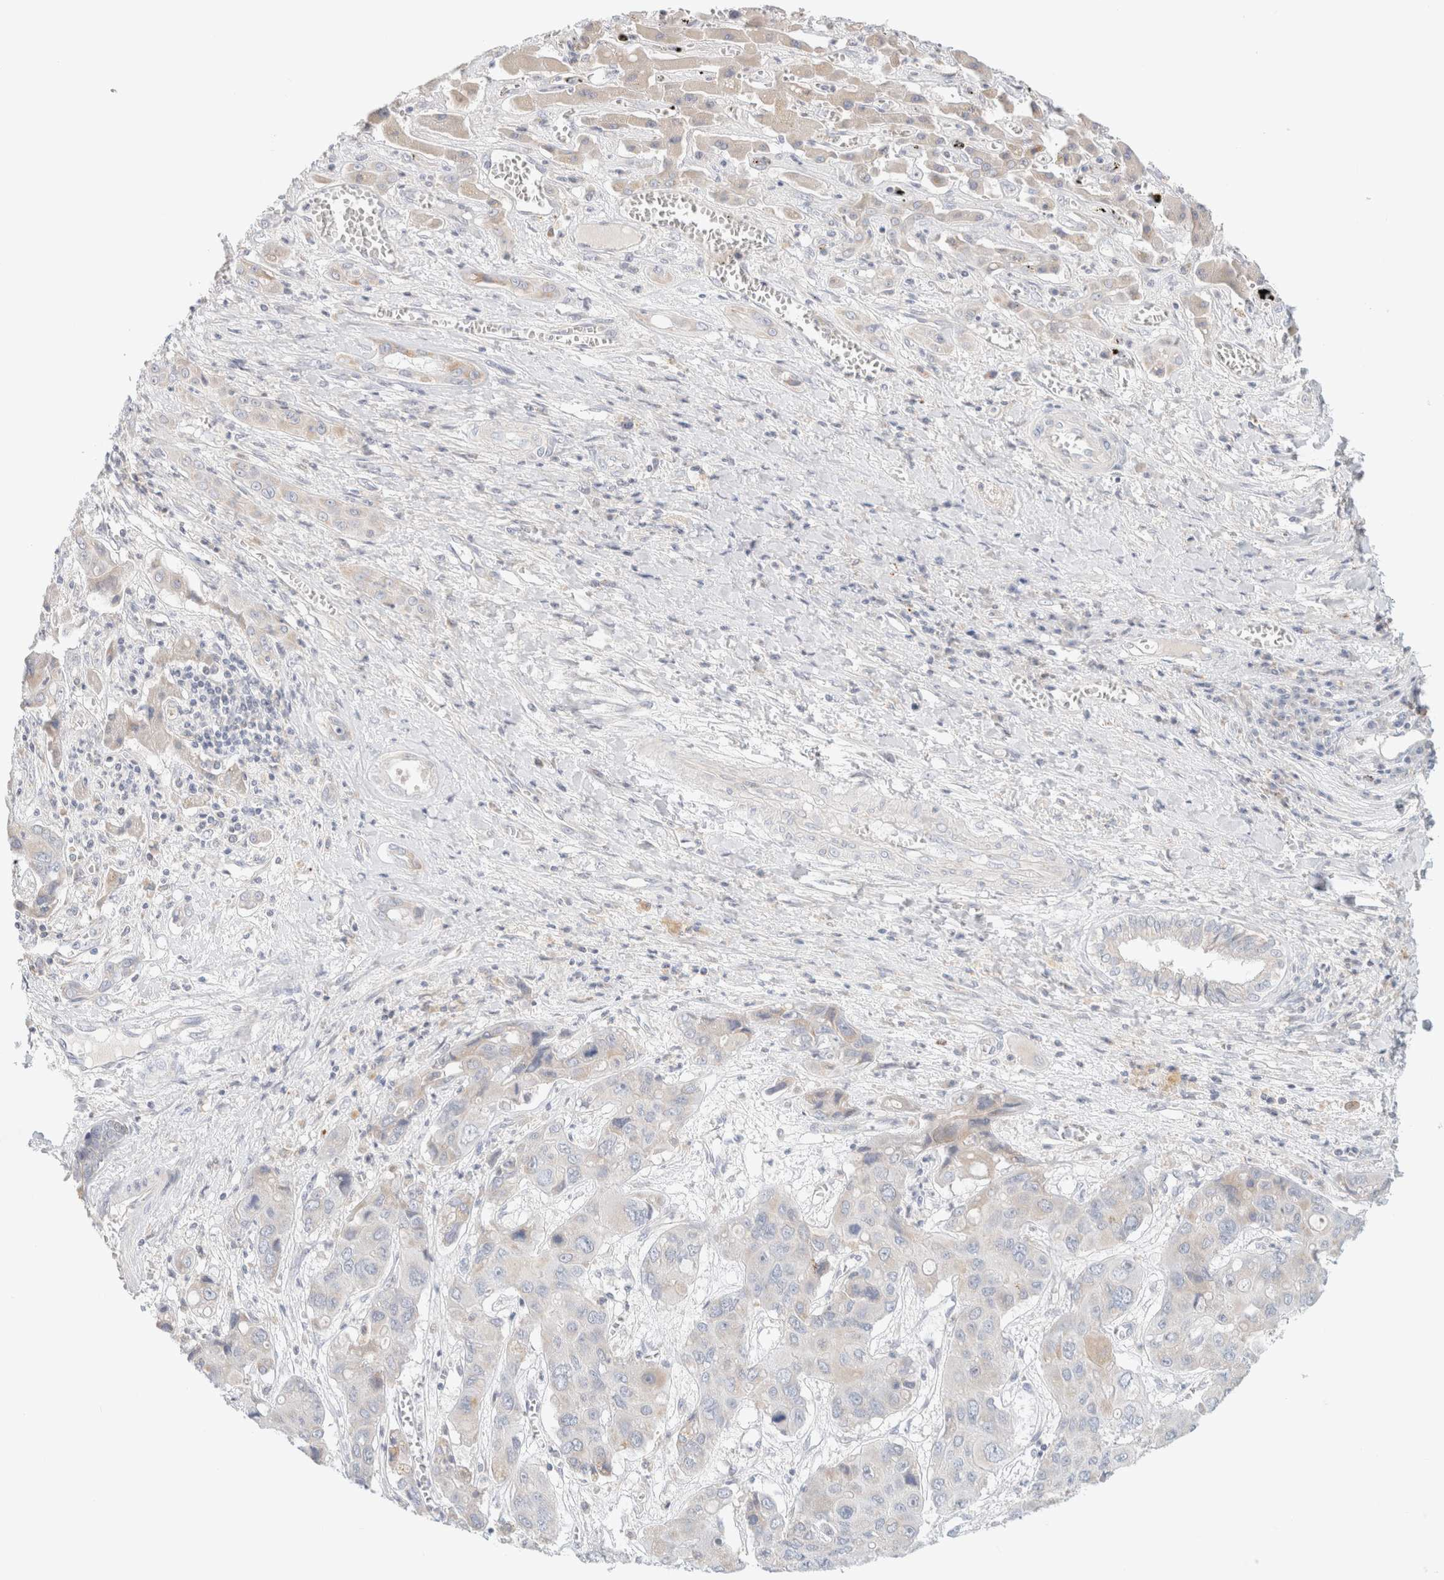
{"staining": {"intensity": "weak", "quantity": "<25%", "location": "cytoplasmic/membranous"}, "tissue": "liver cancer", "cell_type": "Tumor cells", "image_type": "cancer", "snomed": [{"axis": "morphology", "description": "Cholangiocarcinoma"}, {"axis": "topography", "description": "Liver"}], "caption": "Liver cancer was stained to show a protein in brown. There is no significant staining in tumor cells. (DAB IHC with hematoxylin counter stain).", "gene": "HEXD", "patient": {"sex": "male", "age": 67}}